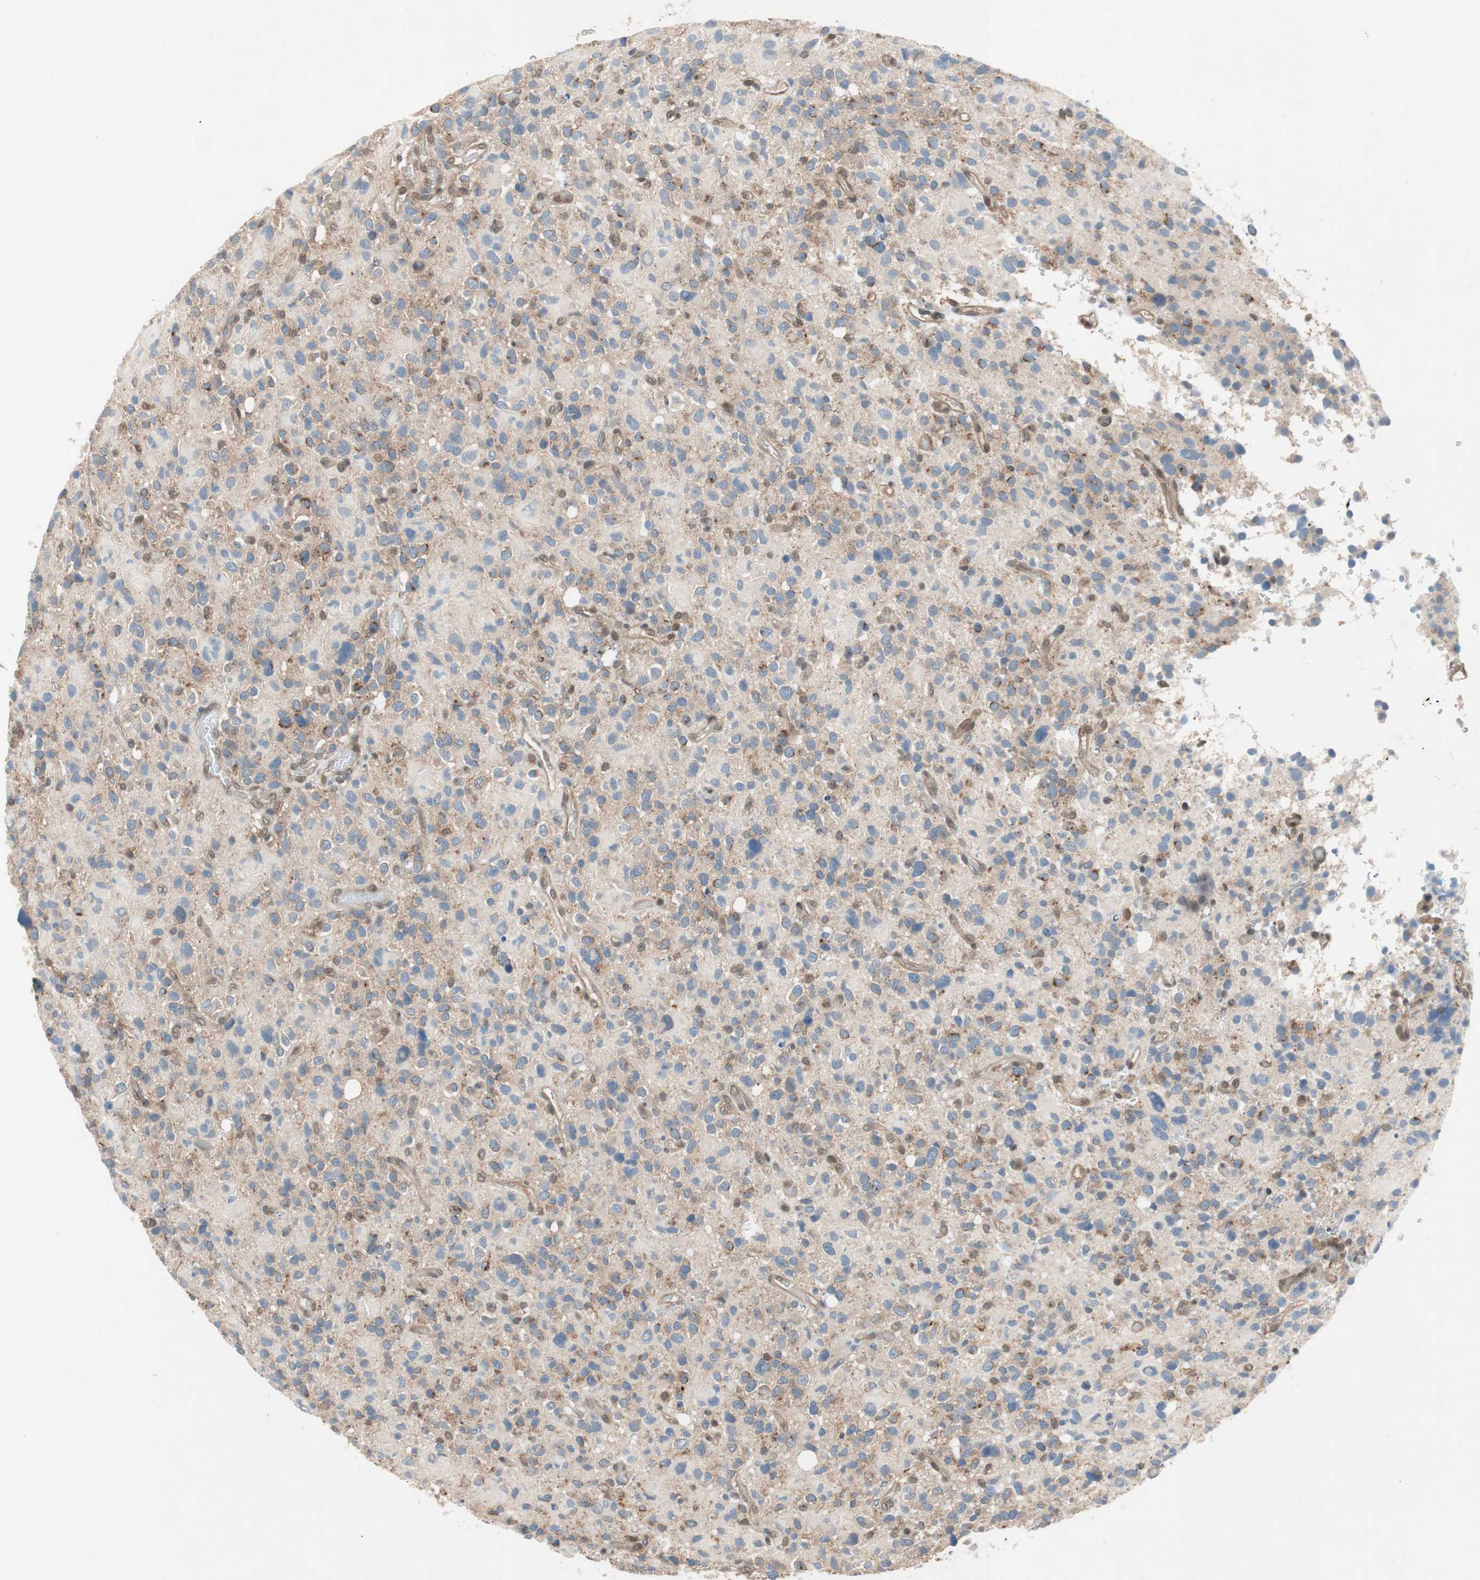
{"staining": {"intensity": "weak", "quantity": "25%-75%", "location": "cytoplasmic/membranous"}, "tissue": "glioma", "cell_type": "Tumor cells", "image_type": "cancer", "snomed": [{"axis": "morphology", "description": "Glioma, malignant, High grade"}, {"axis": "topography", "description": "Brain"}], "caption": "Malignant high-grade glioma stained for a protein (brown) demonstrates weak cytoplasmic/membranous positive expression in about 25%-75% of tumor cells.", "gene": "GALT", "patient": {"sex": "male", "age": 48}}